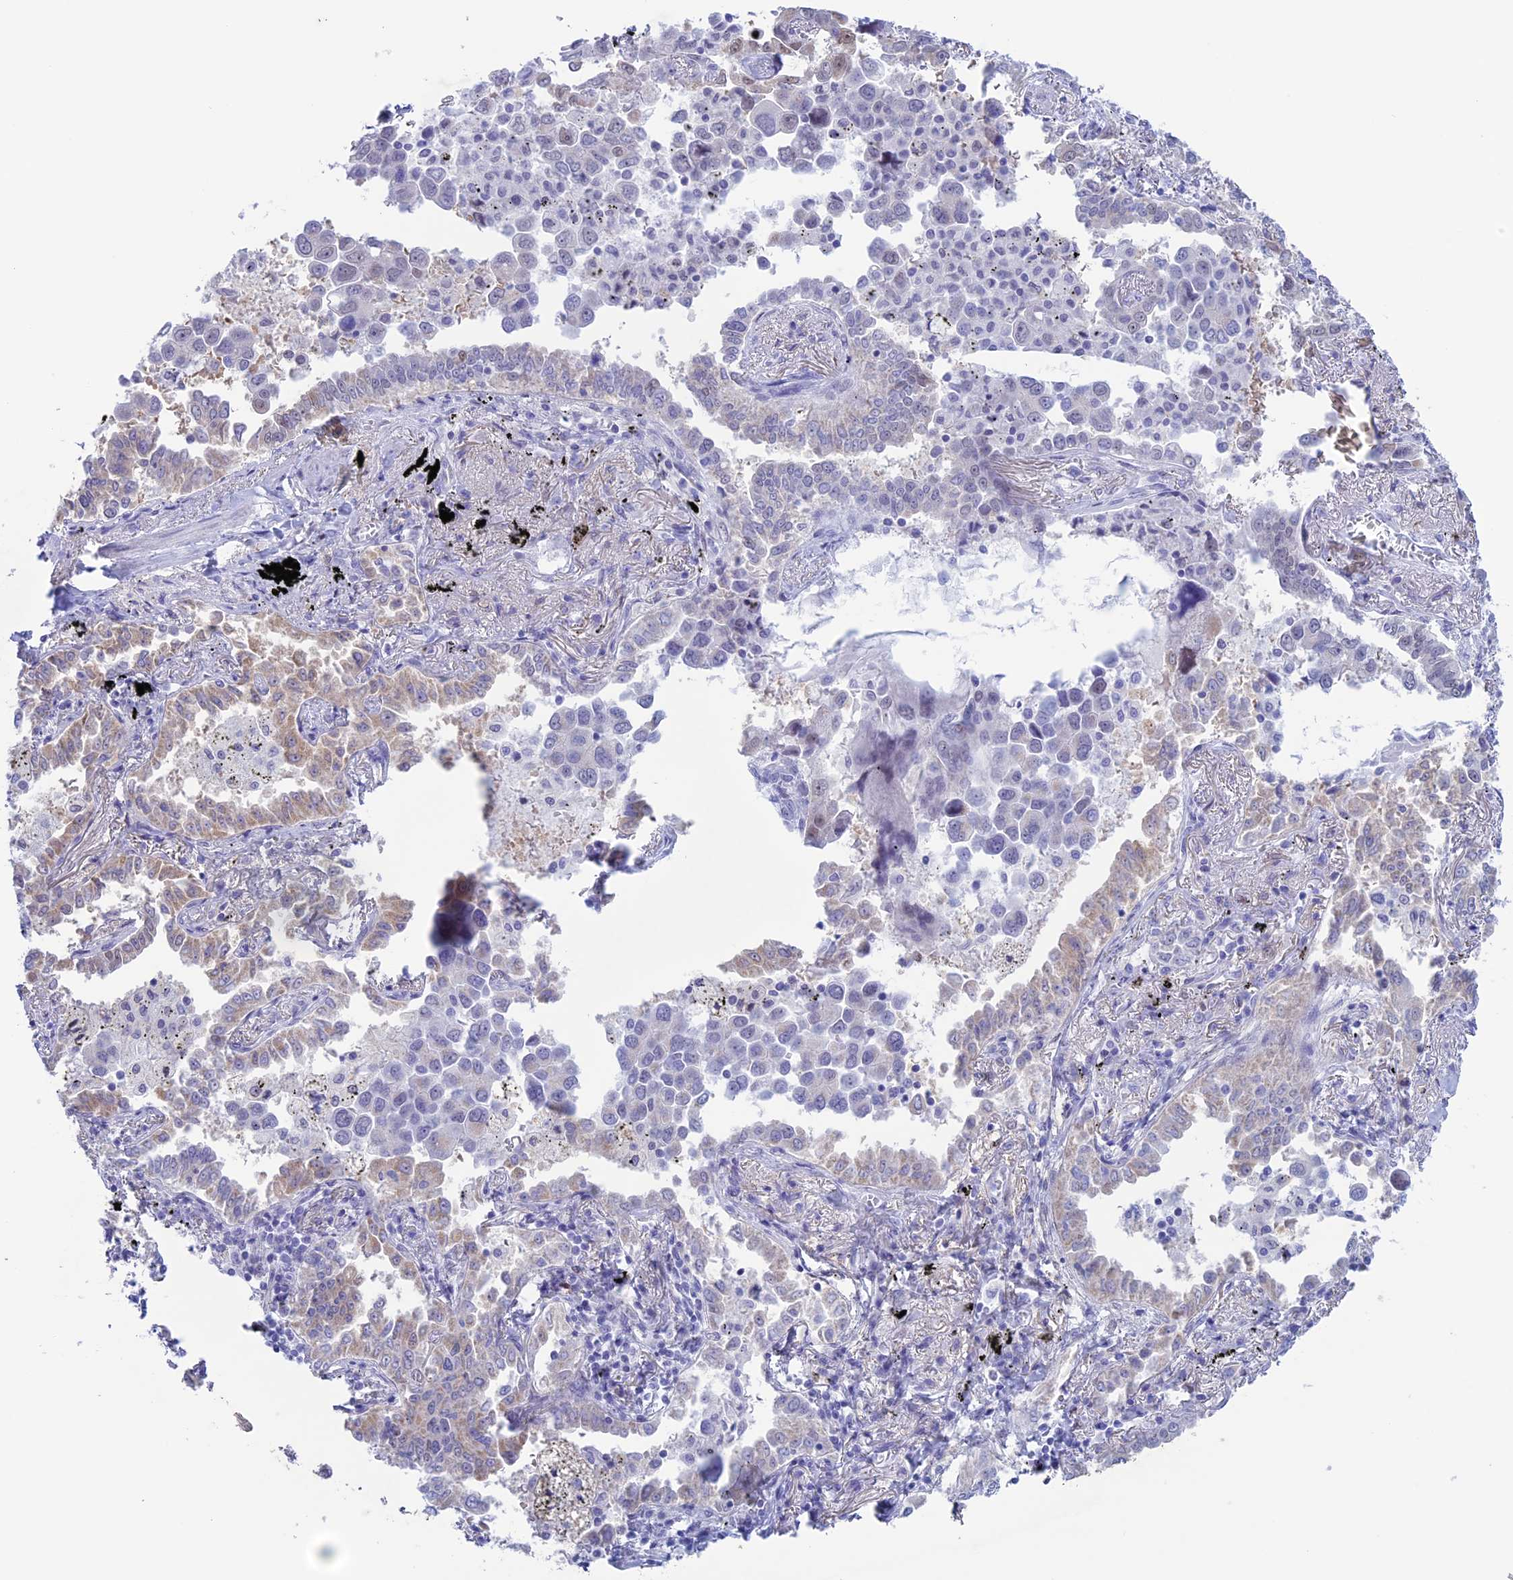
{"staining": {"intensity": "weak", "quantity": "<25%", "location": "cytoplasmic/membranous"}, "tissue": "lung cancer", "cell_type": "Tumor cells", "image_type": "cancer", "snomed": [{"axis": "morphology", "description": "Adenocarcinoma, NOS"}, {"axis": "topography", "description": "Lung"}], "caption": "Immunohistochemistry histopathology image of neoplastic tissue: adenocarcinoma (lung) stained with DAB (3,3'-diaminobenzidine) displays no significant protein positivity in tumor cells.", "gene": "LHFPL2", "patient": {"sex": "male", "age": 67}}